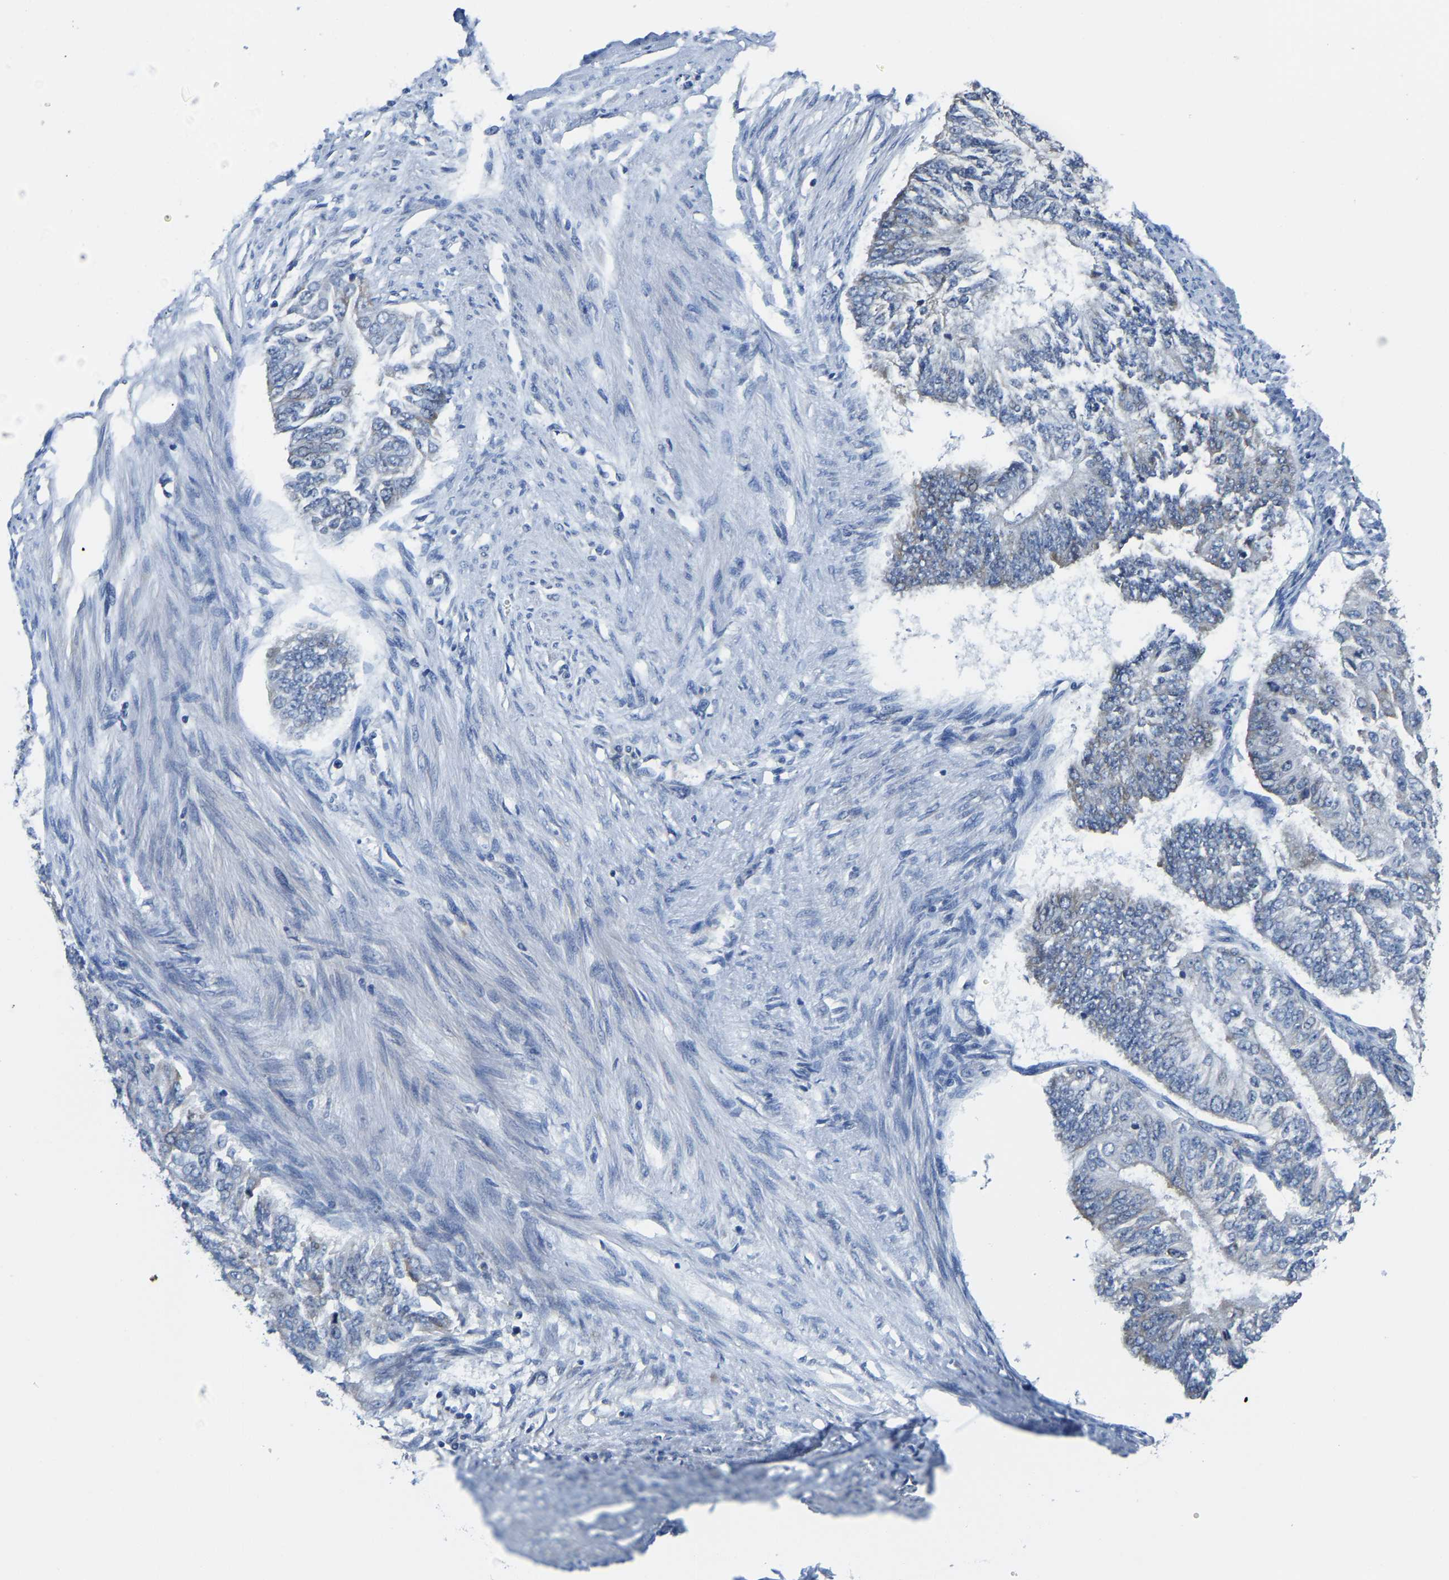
{"staining": {"intensity": "negative", "quantity": "none", "location": "none"}, "tissue": "endometrial cancer", "cell_type": "Tumor cells", "image_type": "cancer", "snomed": [{"axis": "morphology", "description": "Adenocarcinoma, NOS"}, {"axis": "topography", "description": "Endometrium"}], "caption": "The histopathology image shows no significant positivity in tumor cells of endometrial cancer (adenocarcinoma).", "gene": "G3BP2", "patient": {"sex": "female", "age": 32}}